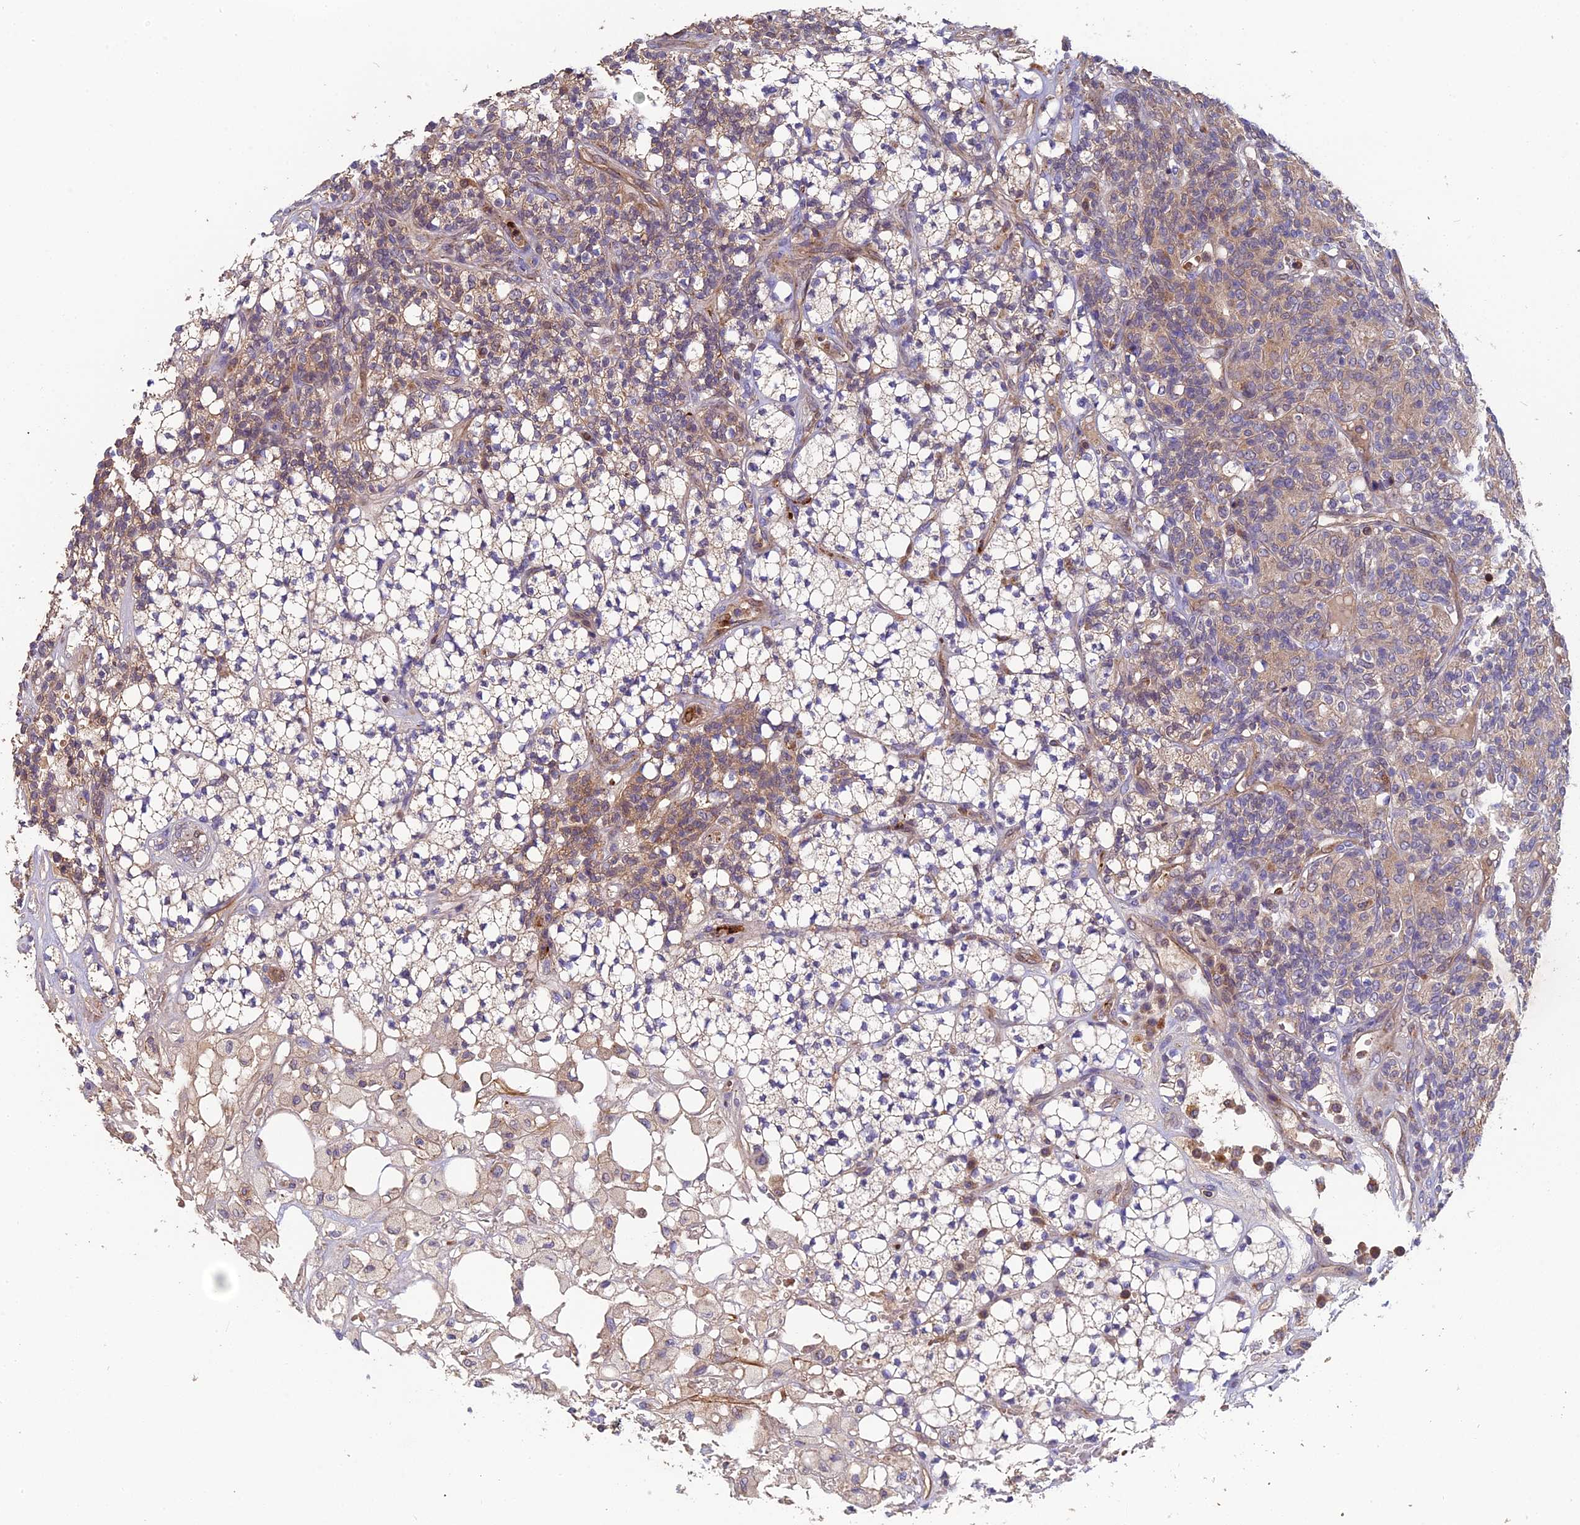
{"staining": {"intensity": "weak", "quantity": "25%-75%", "location": "cytoplasmic/membranous"}, "tissue": "renal cancer", "cell_type": "Tumor cells", "image_type": "cancer", "snomed": [{"axis": "morphology", "description": "Adenocarcinoma, NOS"}, {"axis": "topography", "description": "Kidney"}], "caption": "Immunohistochemical staining of adenocarcinoma (renal) reveals low levels of weak cytoplasmic/membranous protein expression in about 25%-75% of tumor cells.", "gene": "RPIA", "patient": {"sex": "male", "age": 77}}